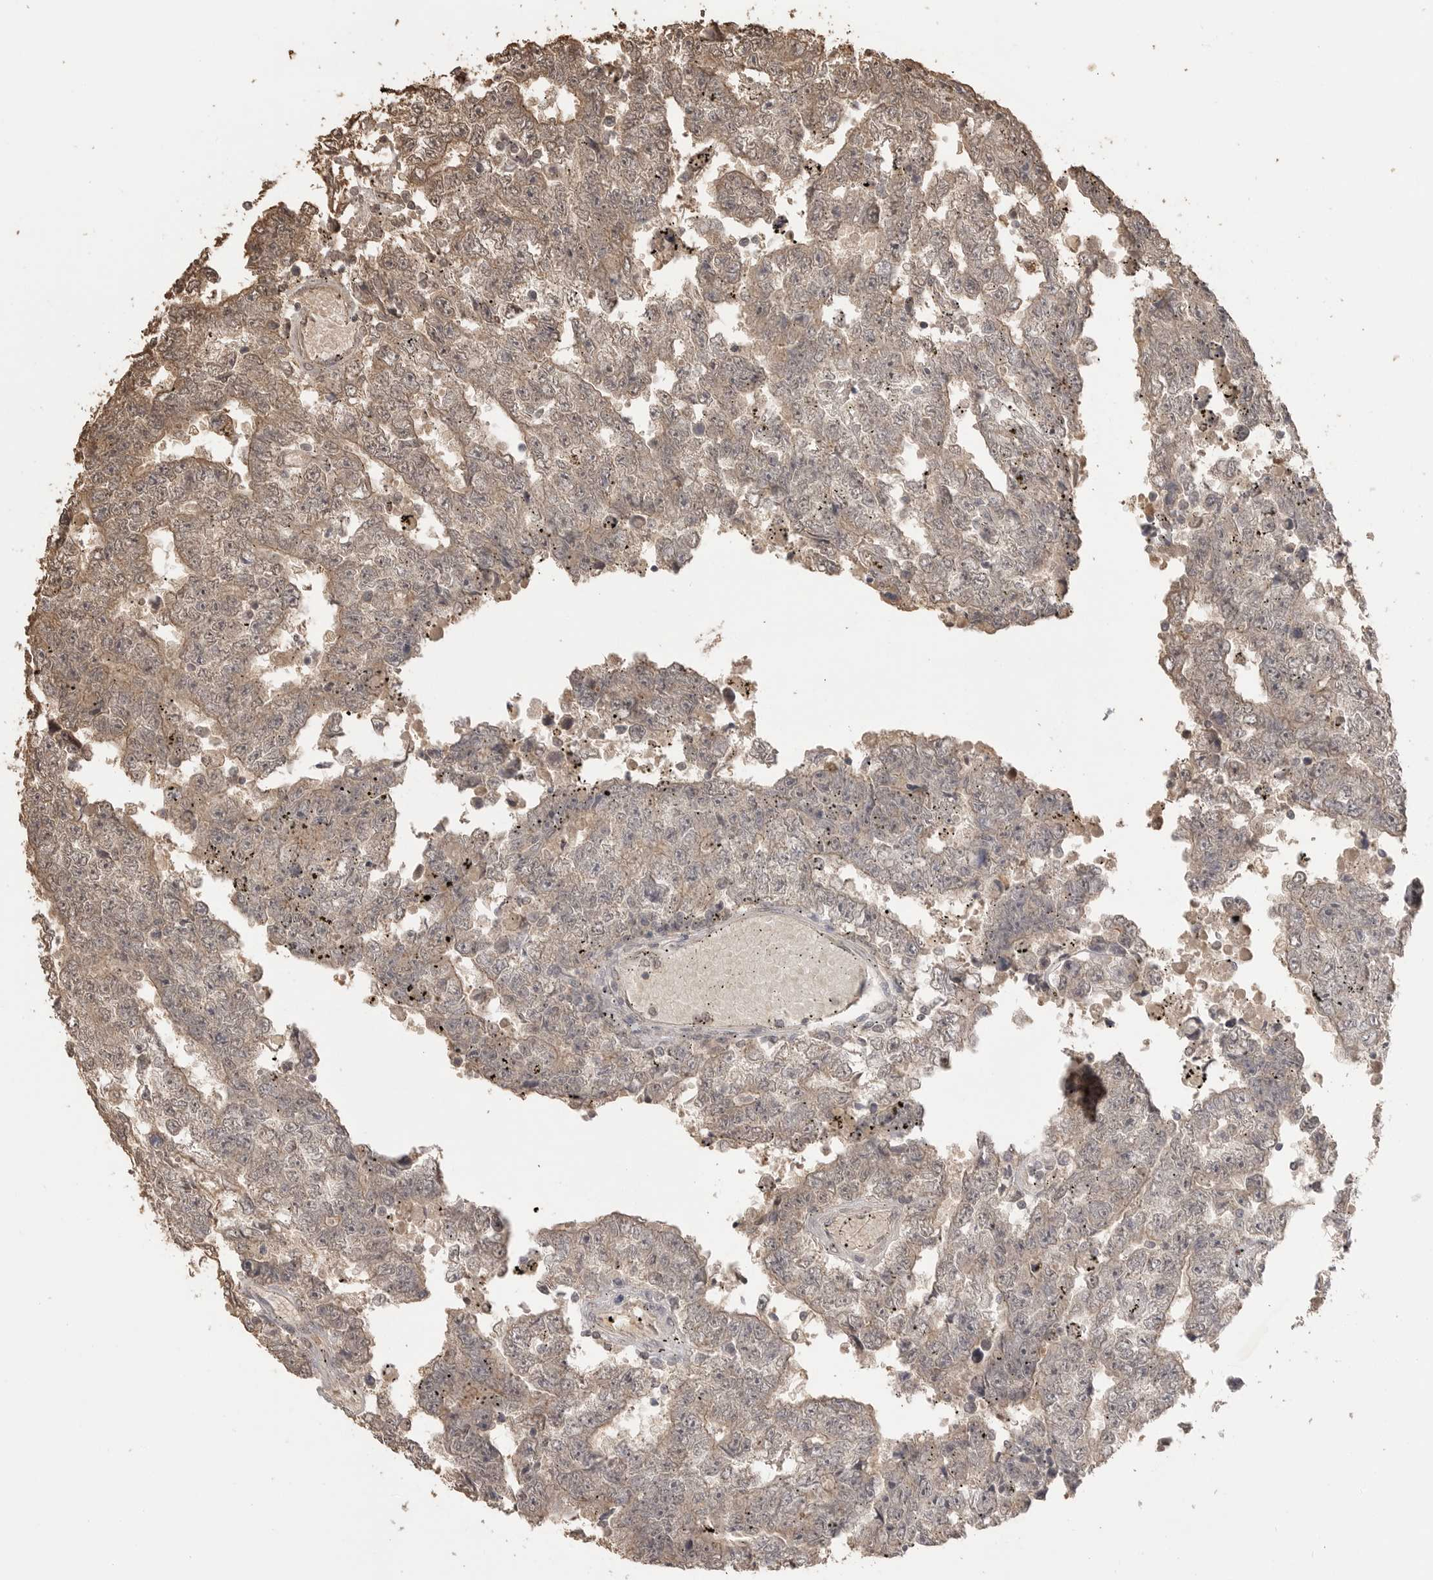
{"staining": {"intensity": "weak", "quantity": "25%-75%", "location": "cytoplasmic/membranous"}, "tissue": "testis cancer", "cell_type": "Tumor cells", "image_type": "cancer", "snomed": [{"axis": "morphology", "description": "Carcinoma, Embryonal, NOS"}, {"axis": "topography", "description": "Testis"}], "caption": "IHC of embryonal carcinoma (testis) exhibits low levels of weak cytoplasmic/membranous positivity in about 25%-75% of tumor cells. (DAB (3,3'-diaminobenzidine) IHC with brightfield microscopy, high magnification).", "gene": "ASPSCR1", "patient": {"sex": "male", "age": 25}}